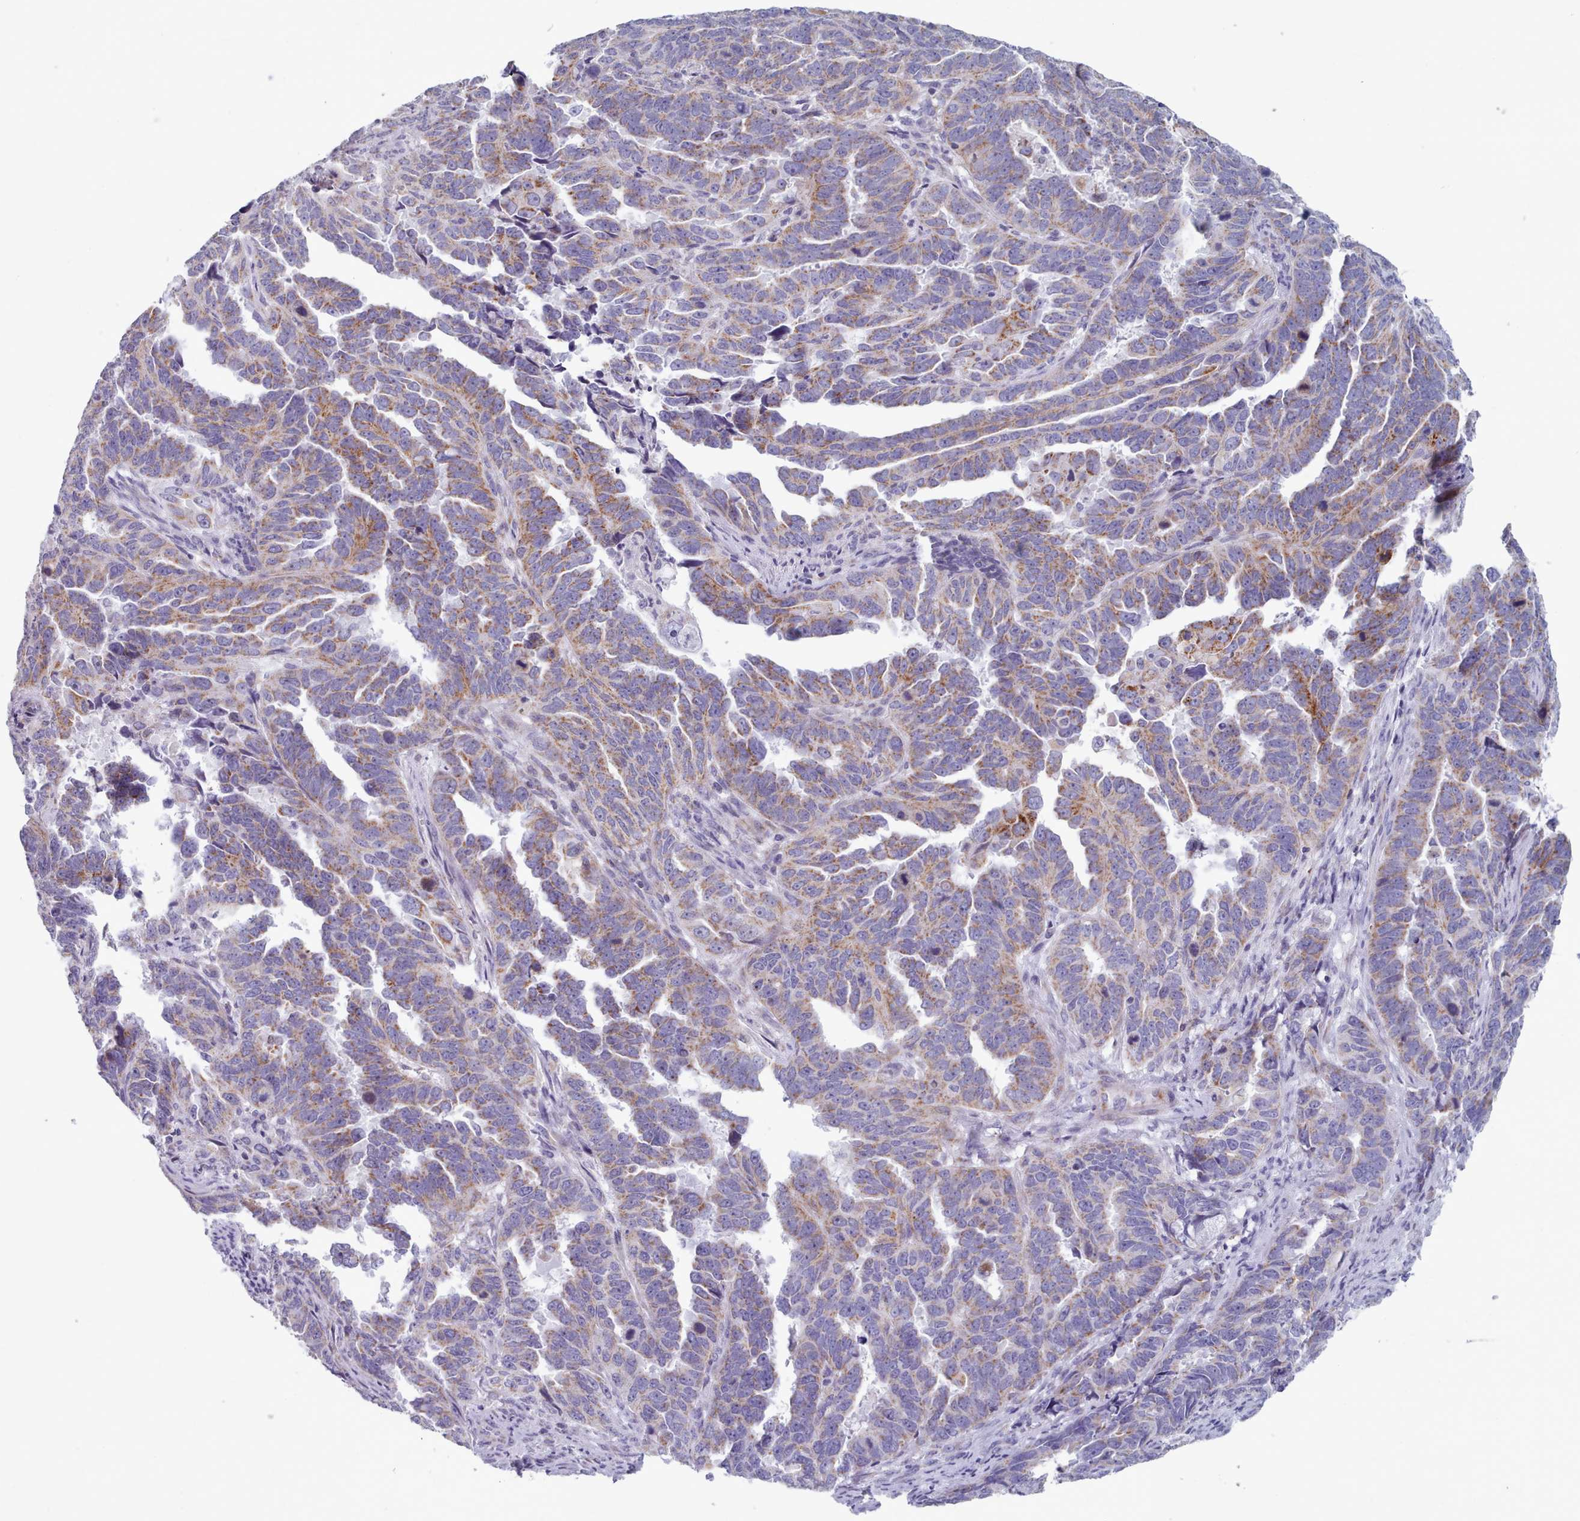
{"staining": {"intensity": "moderate", "quantity": "25%-75%", "location": "cytoplasmic/membranous"}, "tissue": "endometrial cancer", "cell_type": "Tumor cells", "image_type": "cancer", "snomed": [{"axis": "morphology", "description": "Adenocarcinoma, NOS"}, {"axis": "topography", "description": "Endometrium"}], "caption": "Immunohistochemical staining of human endometrial adenocarcinoma exhibits medium levels of moderate cytoplasmic/membranous protein positivity in about 25%-75% of tumor cells.", "gene": "FAM170B", "patient": {"sex": "female", "age": 65}}